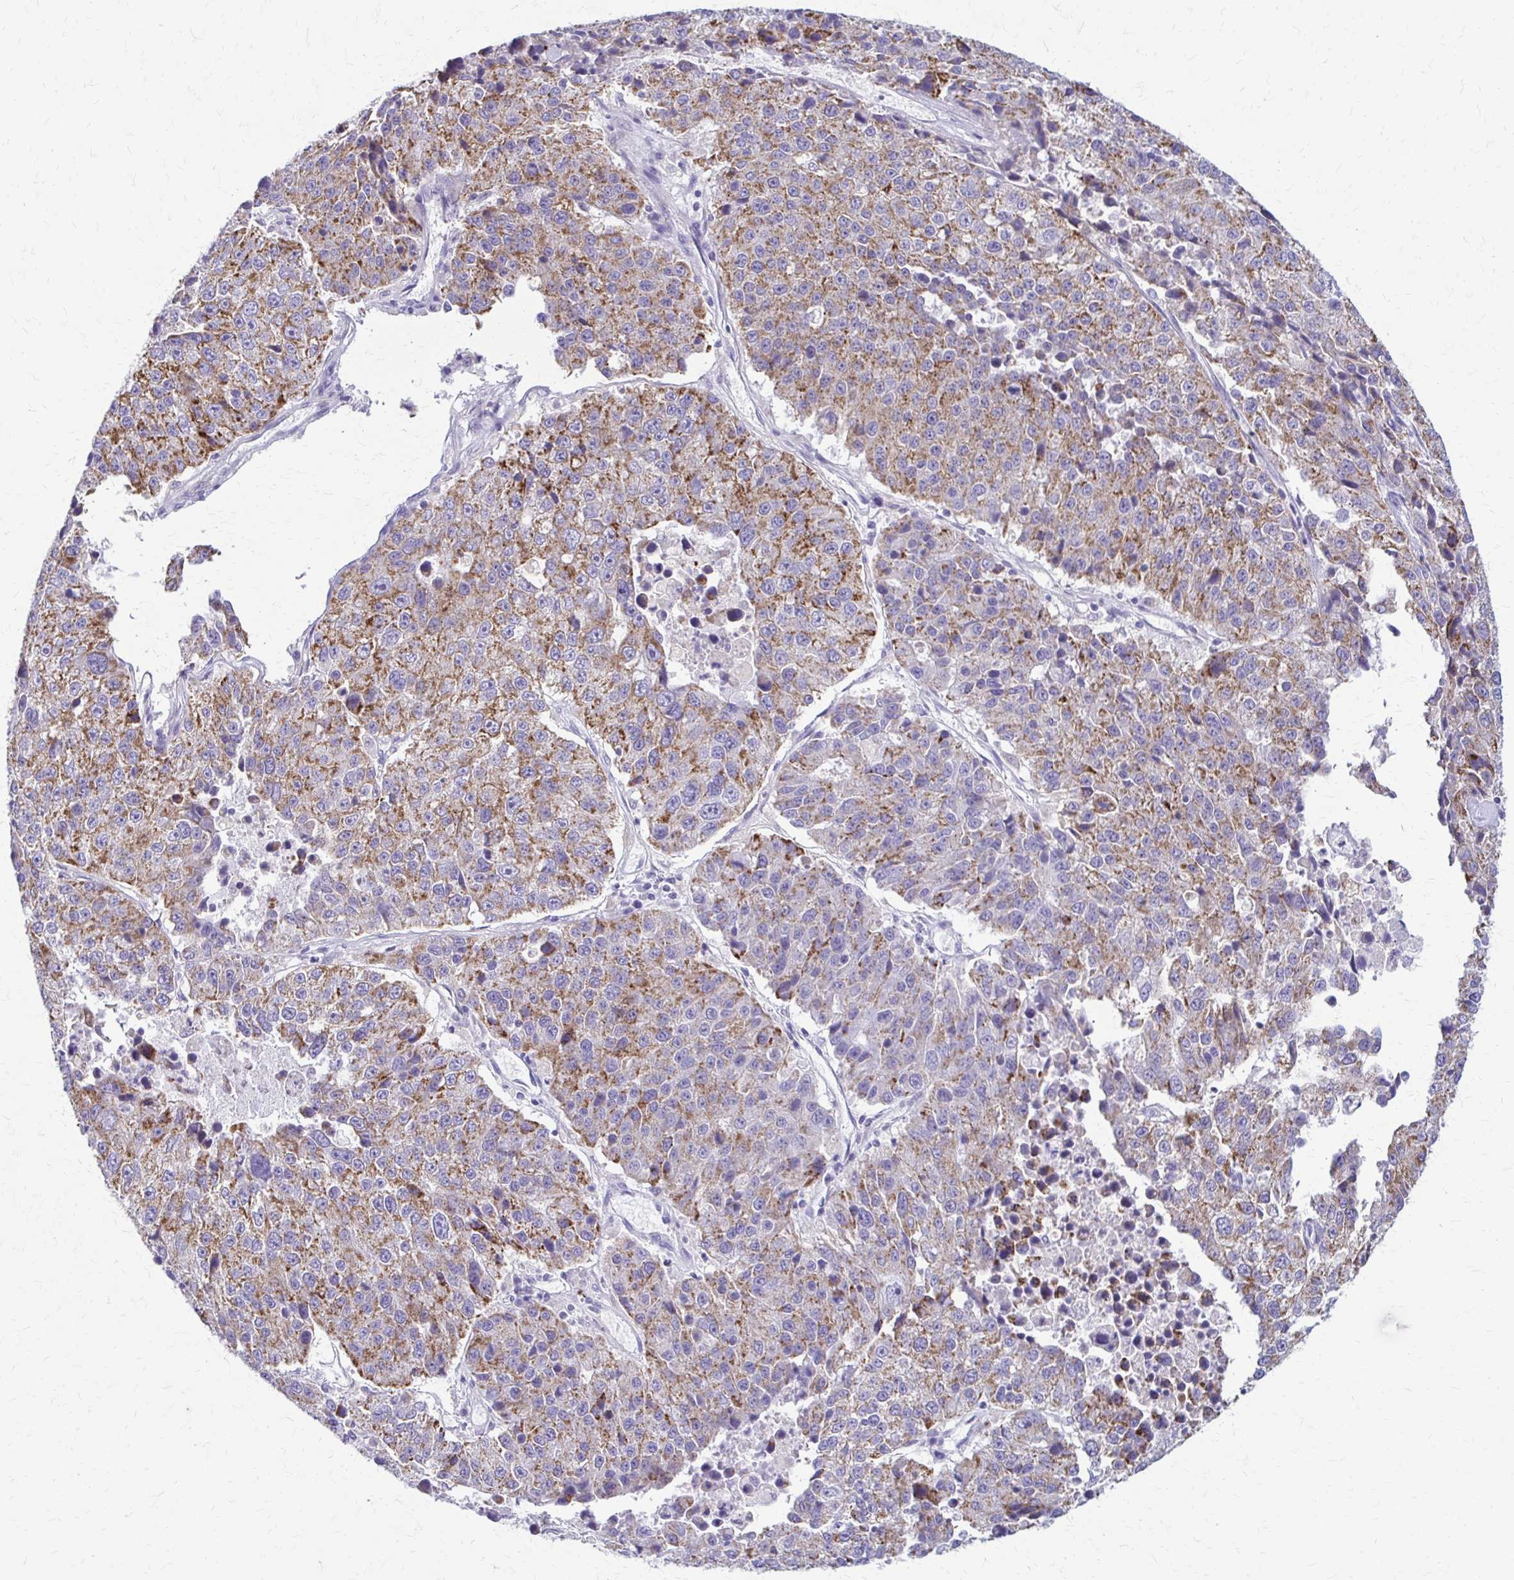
{"staining": {"intensity": "moderate", "quantity": ">75%", "location": "cytoplasmic/membranous"}, "tissue": "stomach cancer", "cell_type": "Tumor cells", "image_type": "cancer", "snomed": [{"axis": "morphology", "description": "Adenocarcinoma, NOS"}, {"axis": "topography", "description": "Stomach"}], "caption": "Stomach cancer was stained to show a protein in brown. There is medium levels of moderate cytoplasmic/membranous positivity in about >75% of tumor cells.", "gene": "SAMD13", "patient": {"sex": "male", "age": 71}}